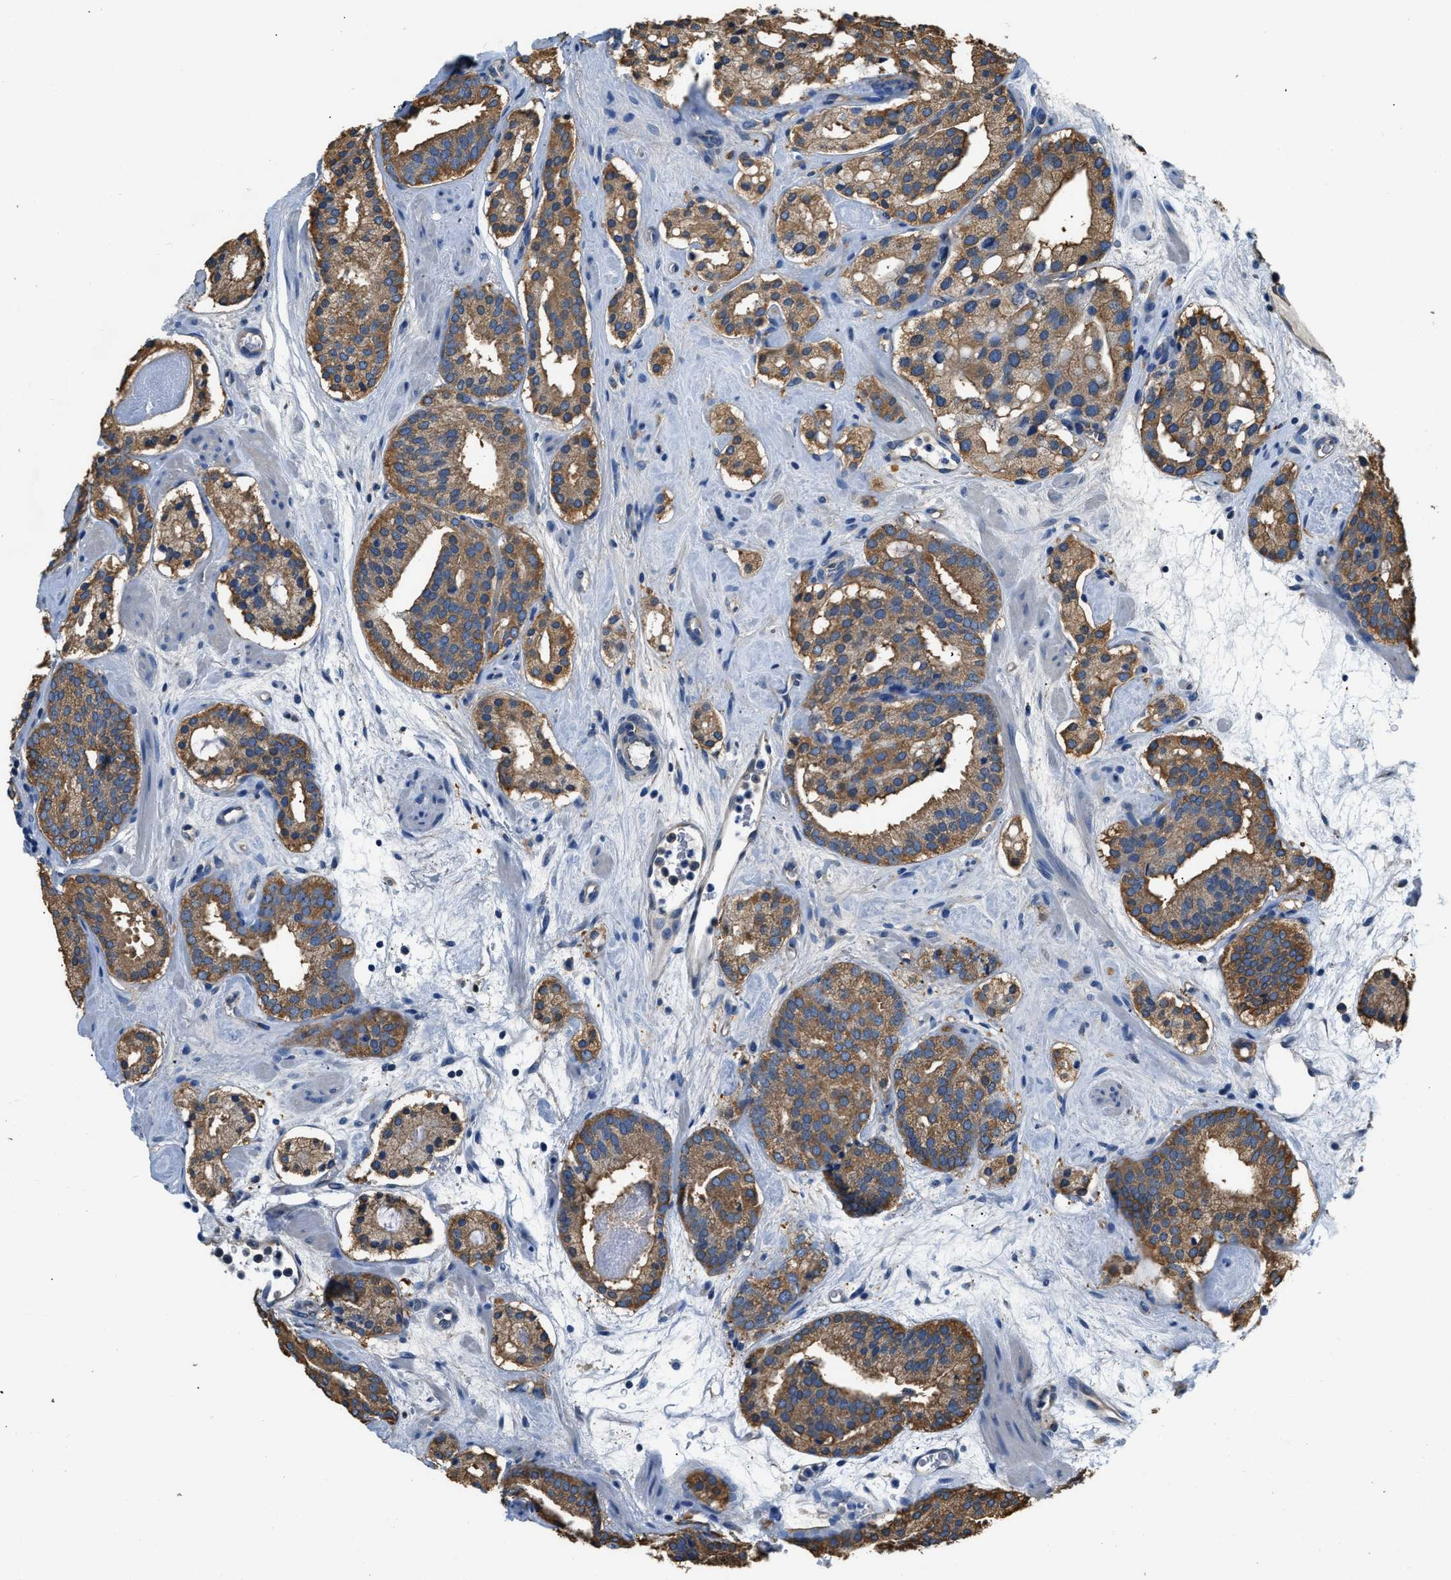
{"staining": {"intensity": "moderate", "quantity": ">75%", "location": "cytoplasmic/membranous"}, "tissue": "prostate cancer", "cell_type": "Tumor cells", "image_type": "cancer", "snomed": [{"axis": "morphology", "description": "Adenocarcinoma, Low grade"}, {"axis": "topography", "description": "Prostate"}], "caption": "A micrograph showing moderate cytoplasmic/membranous expression in approximately >75% of tumor cells in prostate cancer, as visualized by brown immunohistochemical staining.", "gene": "PPP2R1B", "patient": {"sex": "male", "age": 69}}